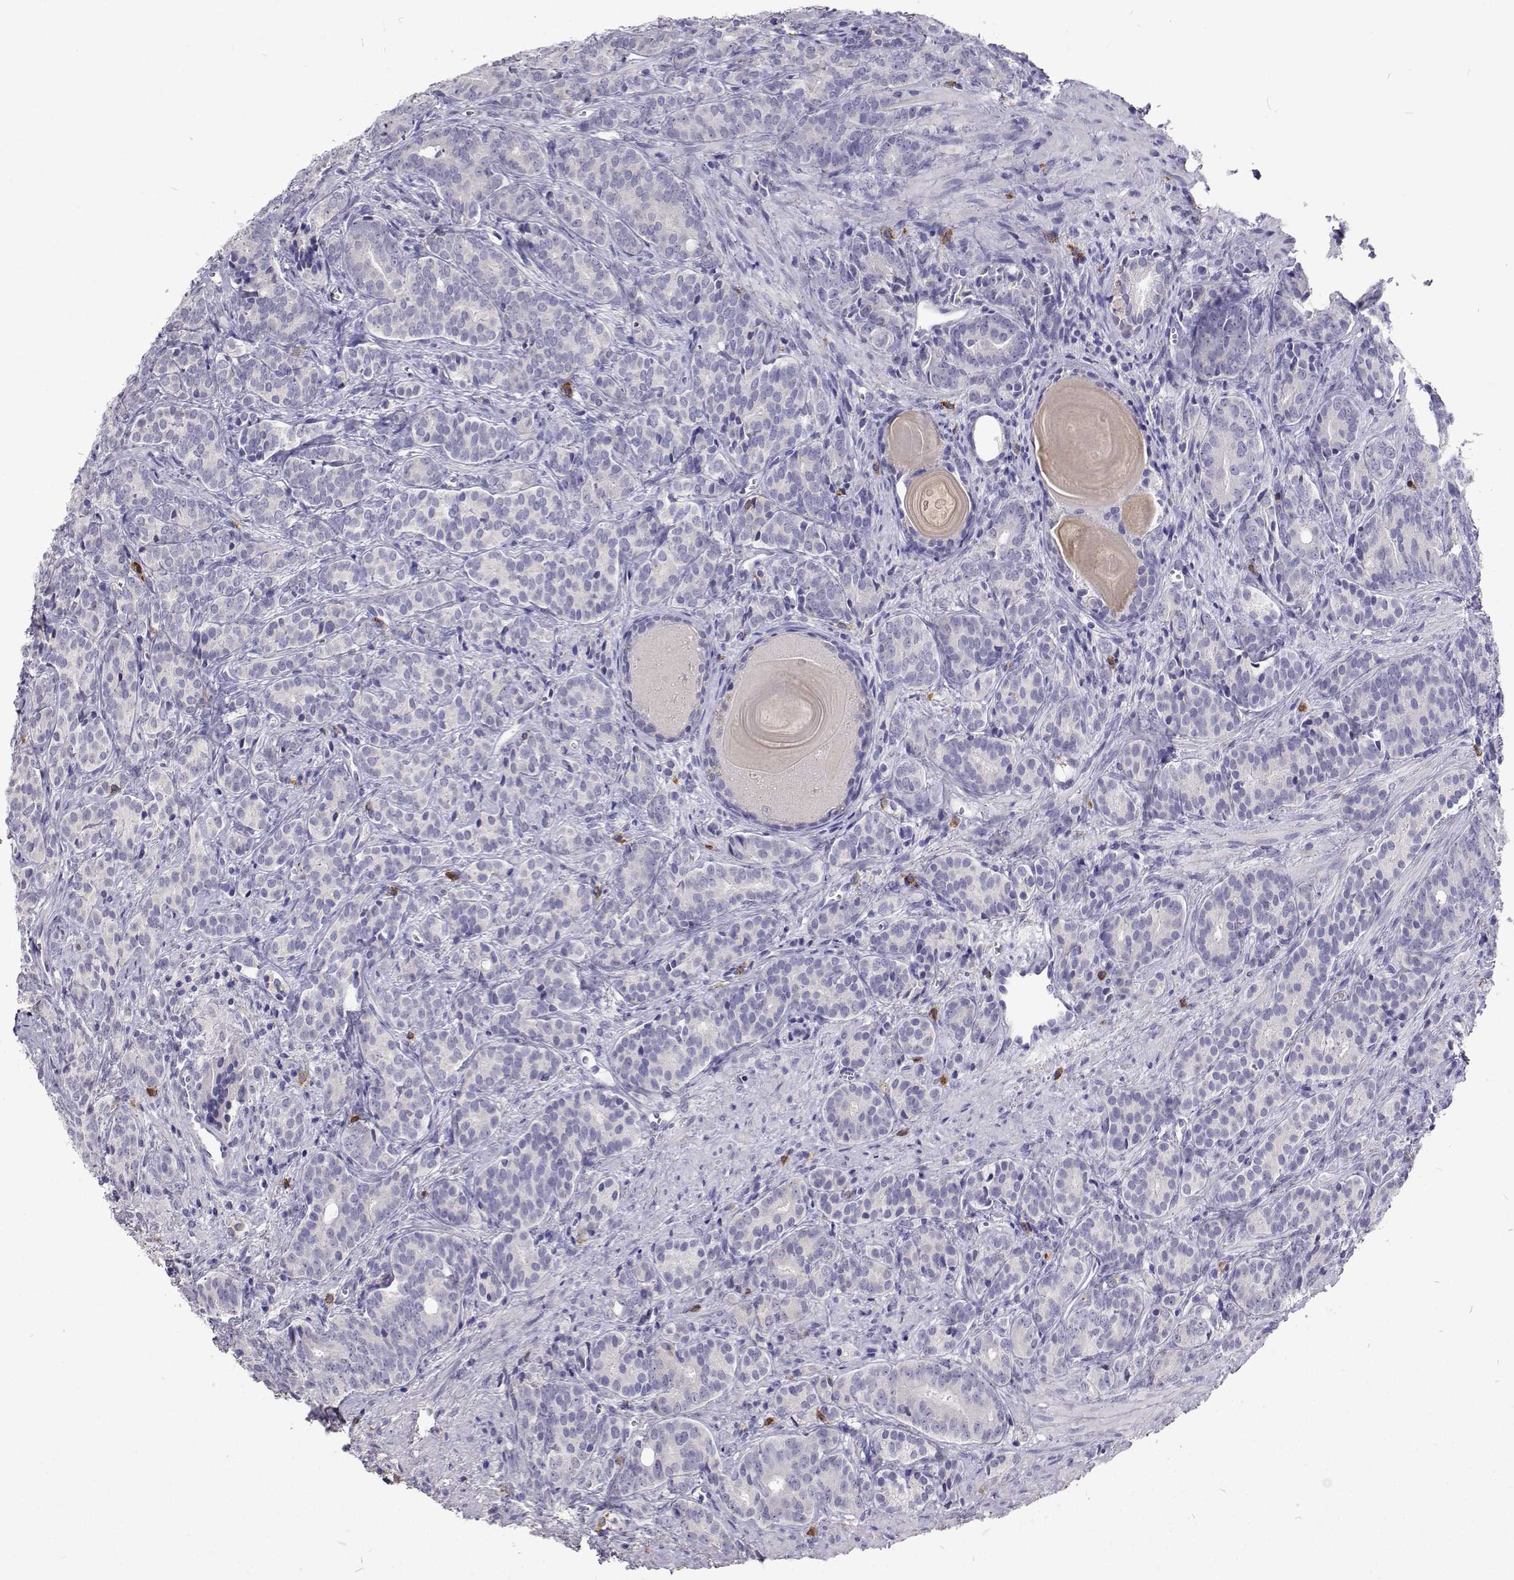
{"staining": {"intensity": "negative", "quantity": "none", "location": "none"}, "tissue": "prostate cancer", "cell_type": "Tumor cells", "image_type": "cancer", "snomed": [{"axis": "morphology", "description": "Adenocarcinoma, High grade"}, {"axis": "topography", "description": "Prostate"}], "caption": "Immunohistochemistry (IHC) of high-grade adenocarcinoma (prostate) shows no staining in tumor cells.", "gene": "CFAP44", "patient": {"sex": "male", "age": 84}}